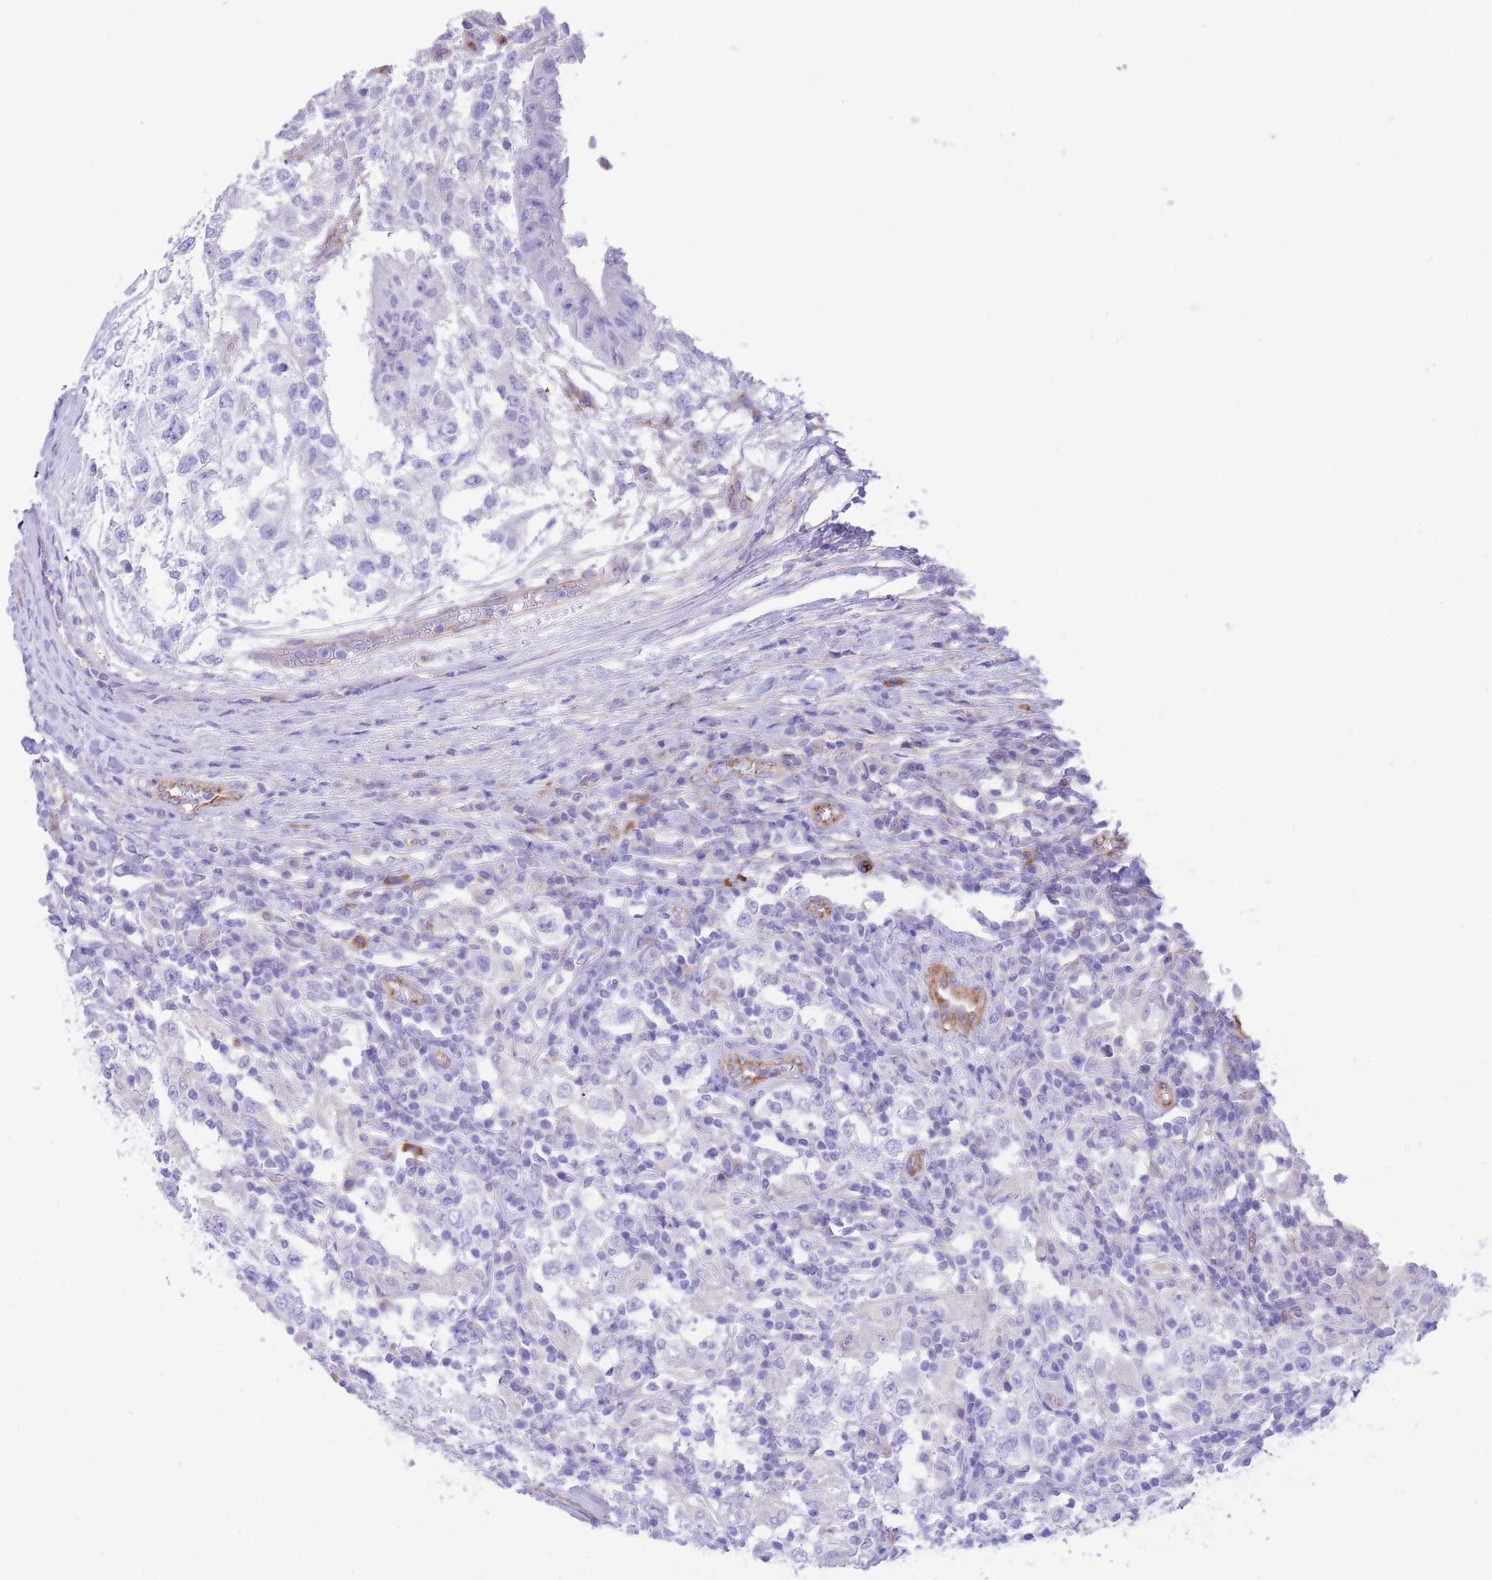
{"staining": {"intensity": "negative", "quantity": "none", "location": "none"}, "tissue": "testis cancer", "cell_type": "Tumor cells", "image_type": "cancer", "snomed": [{"axis": "morphology", "description": "Seminoma, NOS"}, {"axis": "morphology", "description": "Carcinoma, Embryonal, NOS"}, {"axis": "topography", "description": "Testis"}], "caption": "This is a histopathology image of immunohistochemistry staining of testis cancer, which shows no staining in tumor cells.", "gene": "DET1", "patient": {"sex": "male", "age": 41}}